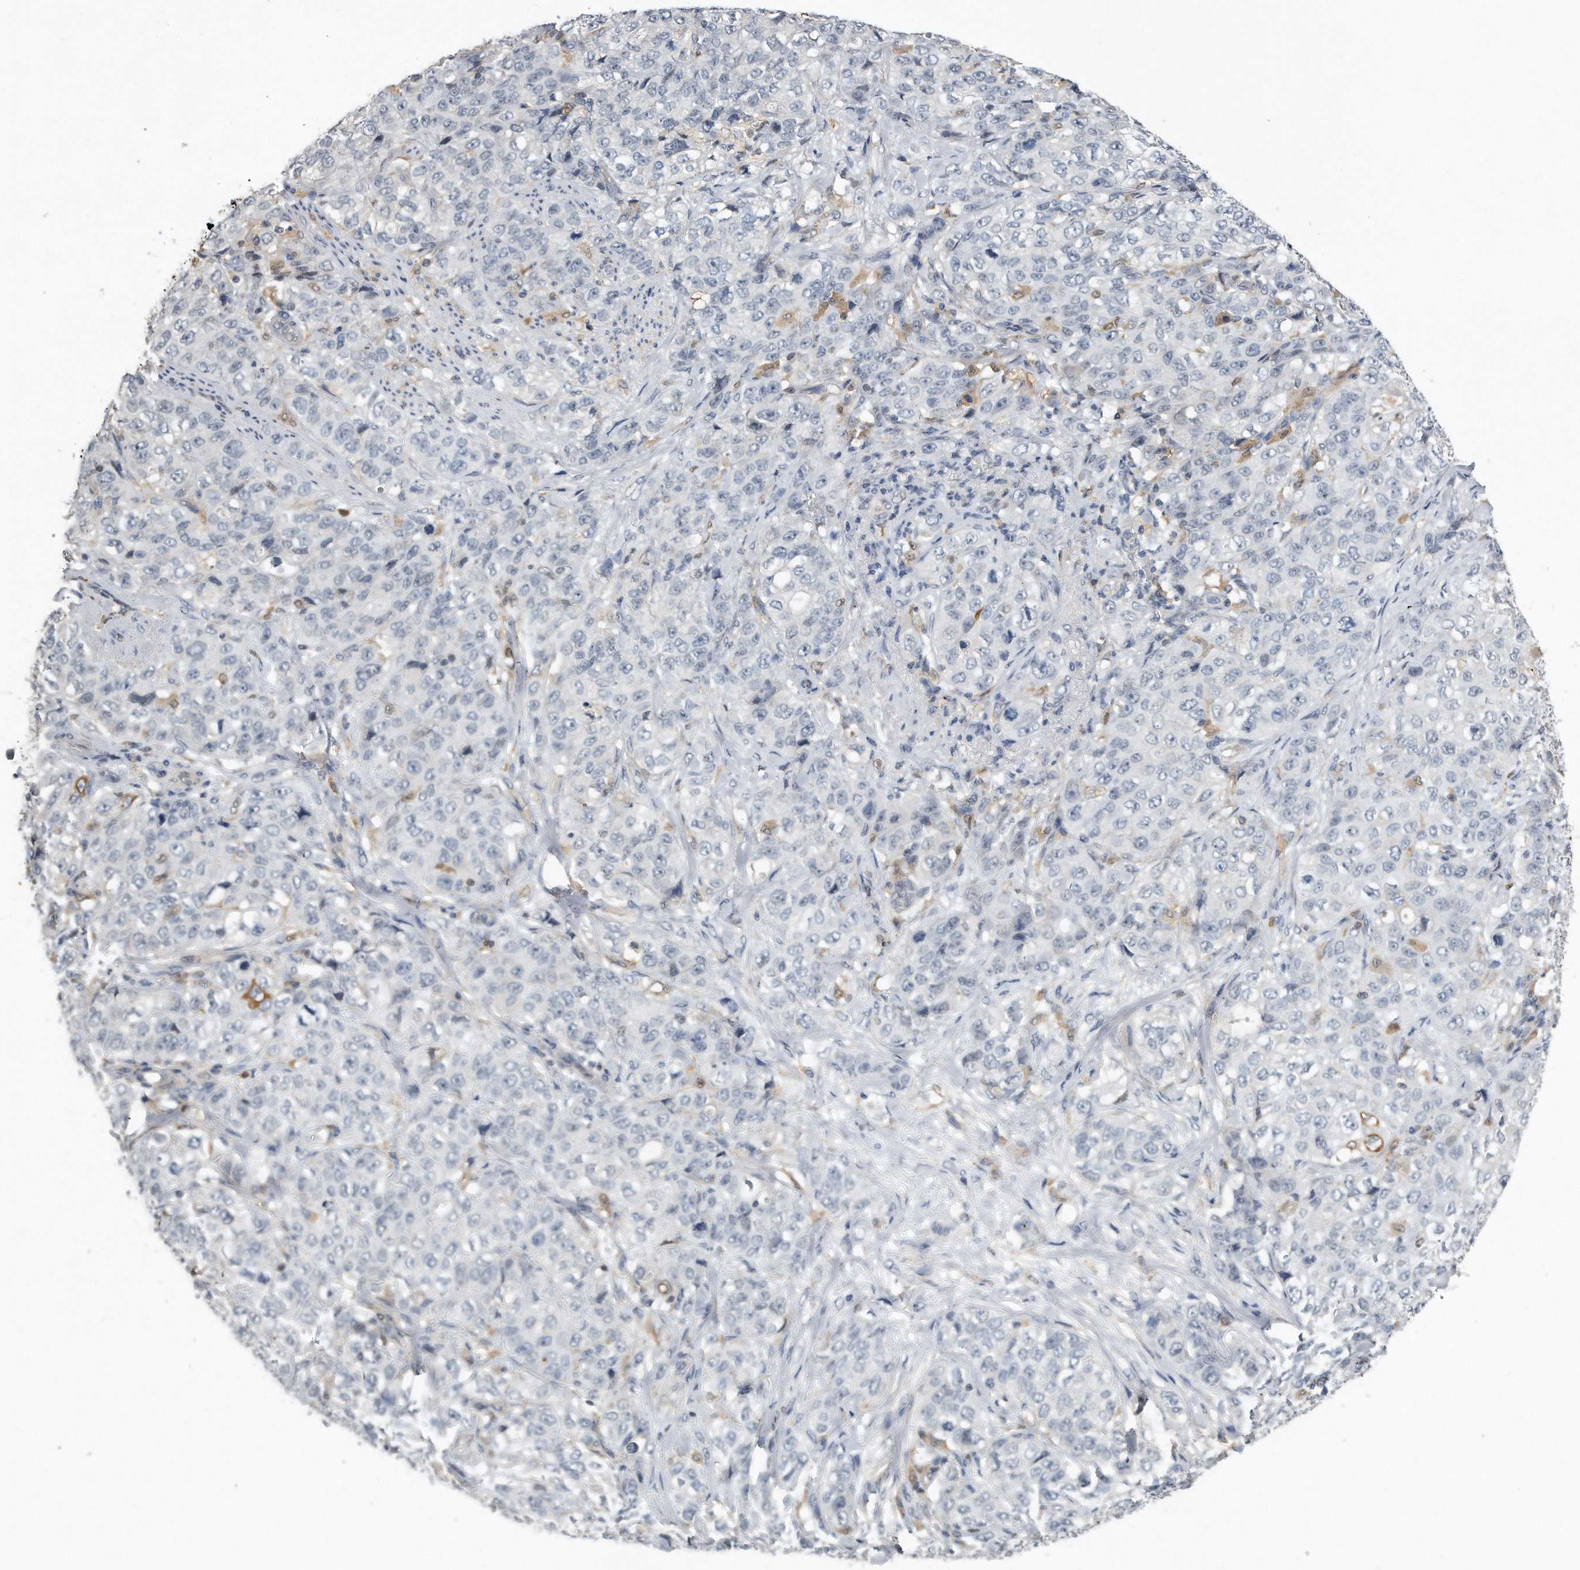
{"staining": {"intensity": "negative", "quantity": "none", "location": "none"}, "tissue": "stomach cancer", "cell_type": "Tumor cells", "image_type": "cancer", "snomed": [{"axis": "morphology", "description": "Adenocarcinoma, NOS"}, {"axis": "topography", "description": "Stomach"}], "caption": "A histopathology image of human stomach cancer (adenocarcinoma) is negative for staining in tumor cells.", "gene": "CAMK1", "patient": {"sex": "male", "age": 48}}